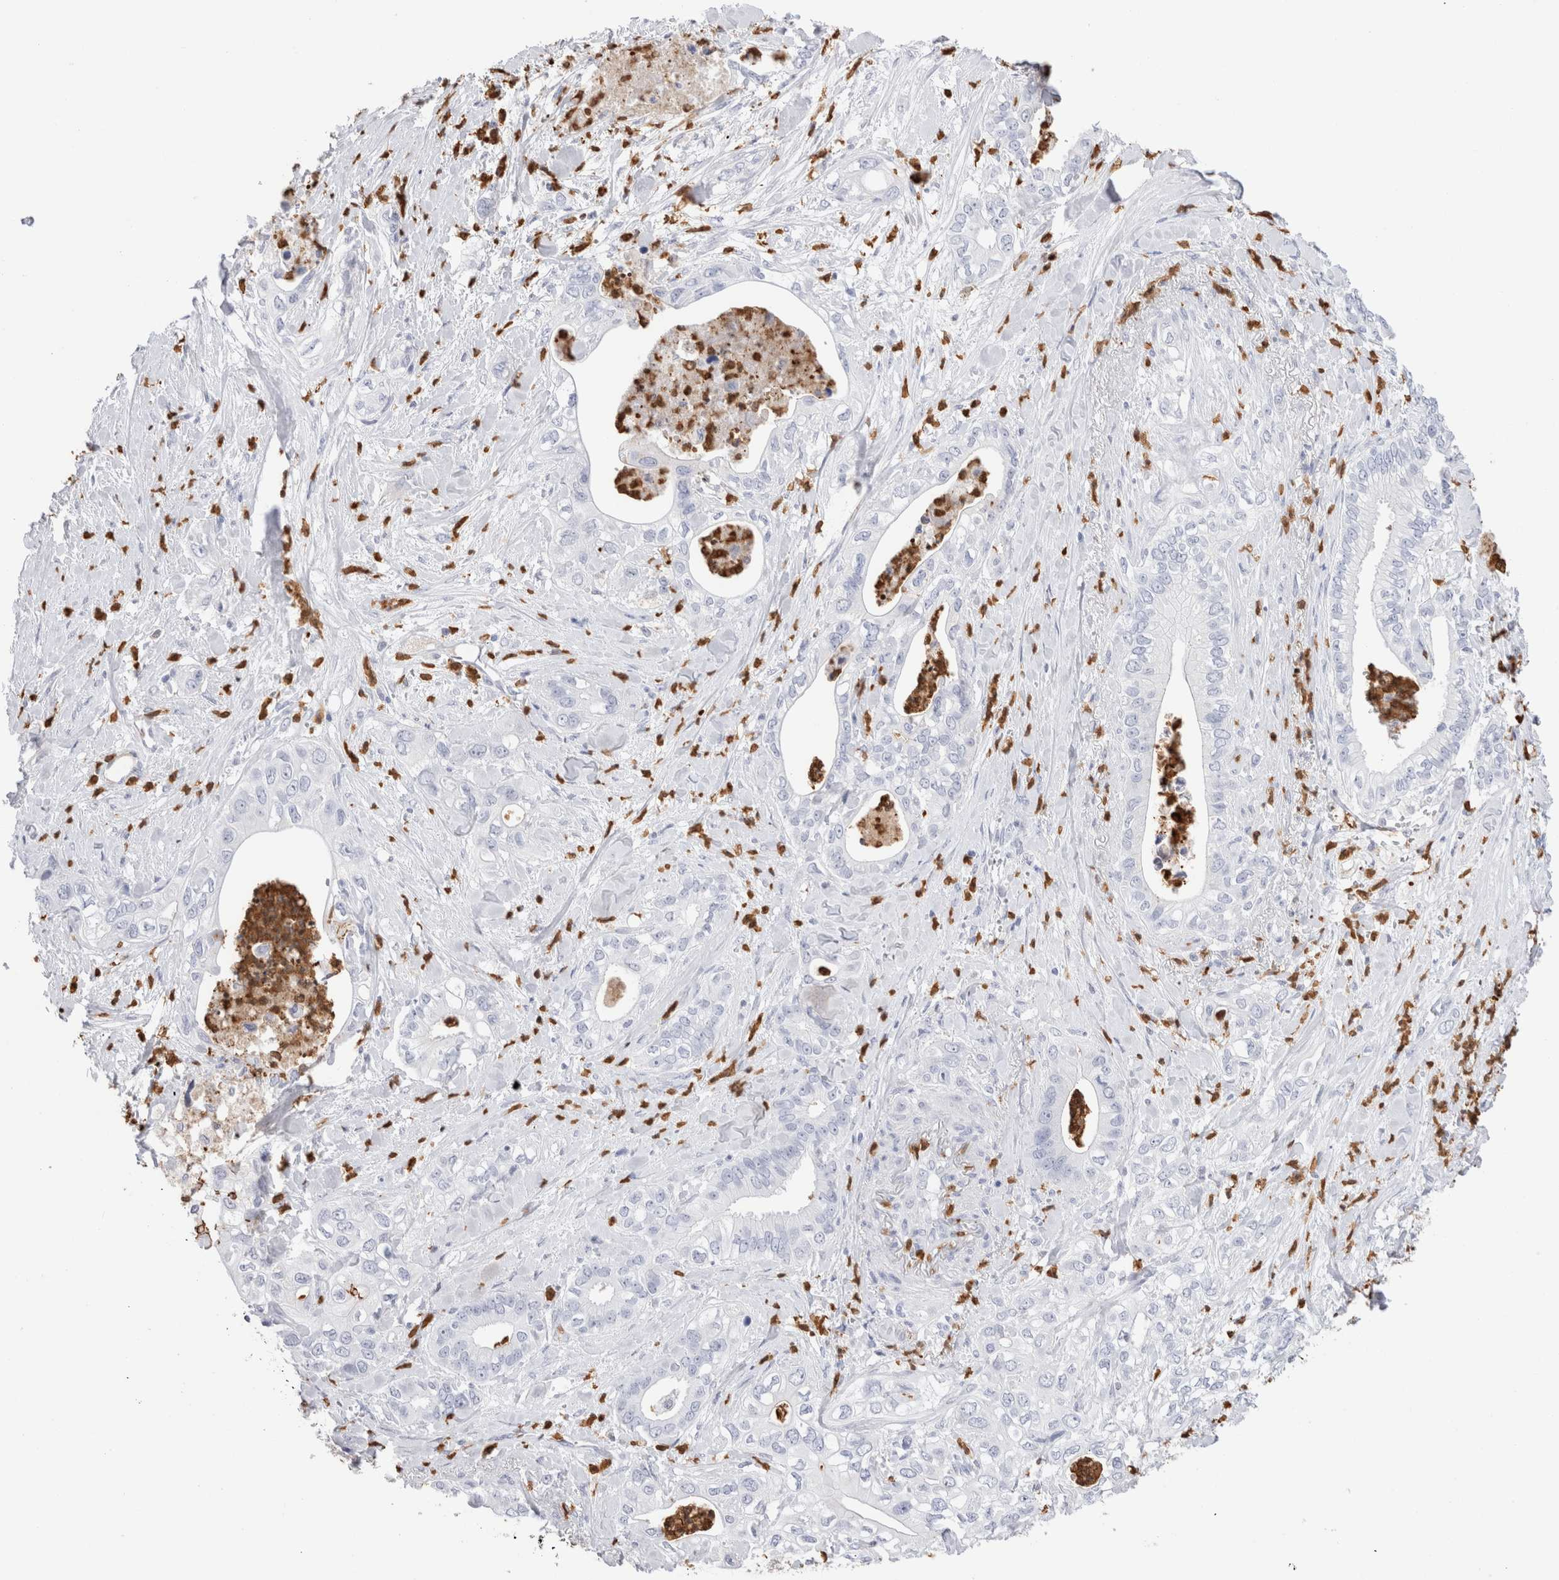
{"staining": {"intensity": "negative", "quantity": "none", "location": "none"}, "tissue": "pancreatic cancer", "cell_type": "Tumor cells", "image_type": "cancer", "snomed": [{"axis": "morphology", "description": "Adenocarcinoma, NOS"}, {"axis": "topography", "description": "Pancreas"}], "caption": "High magnification brightfield microscopy of adenocarcinoma (pancreatic) stained with DAB (3,3'-diaminobenzidine) (brown) and counterstained with hematoxylin (blue): tumor cells show no significant positivity.", "gene": "SLC10A5", "patient": {"sex": "female", "age": 78}}